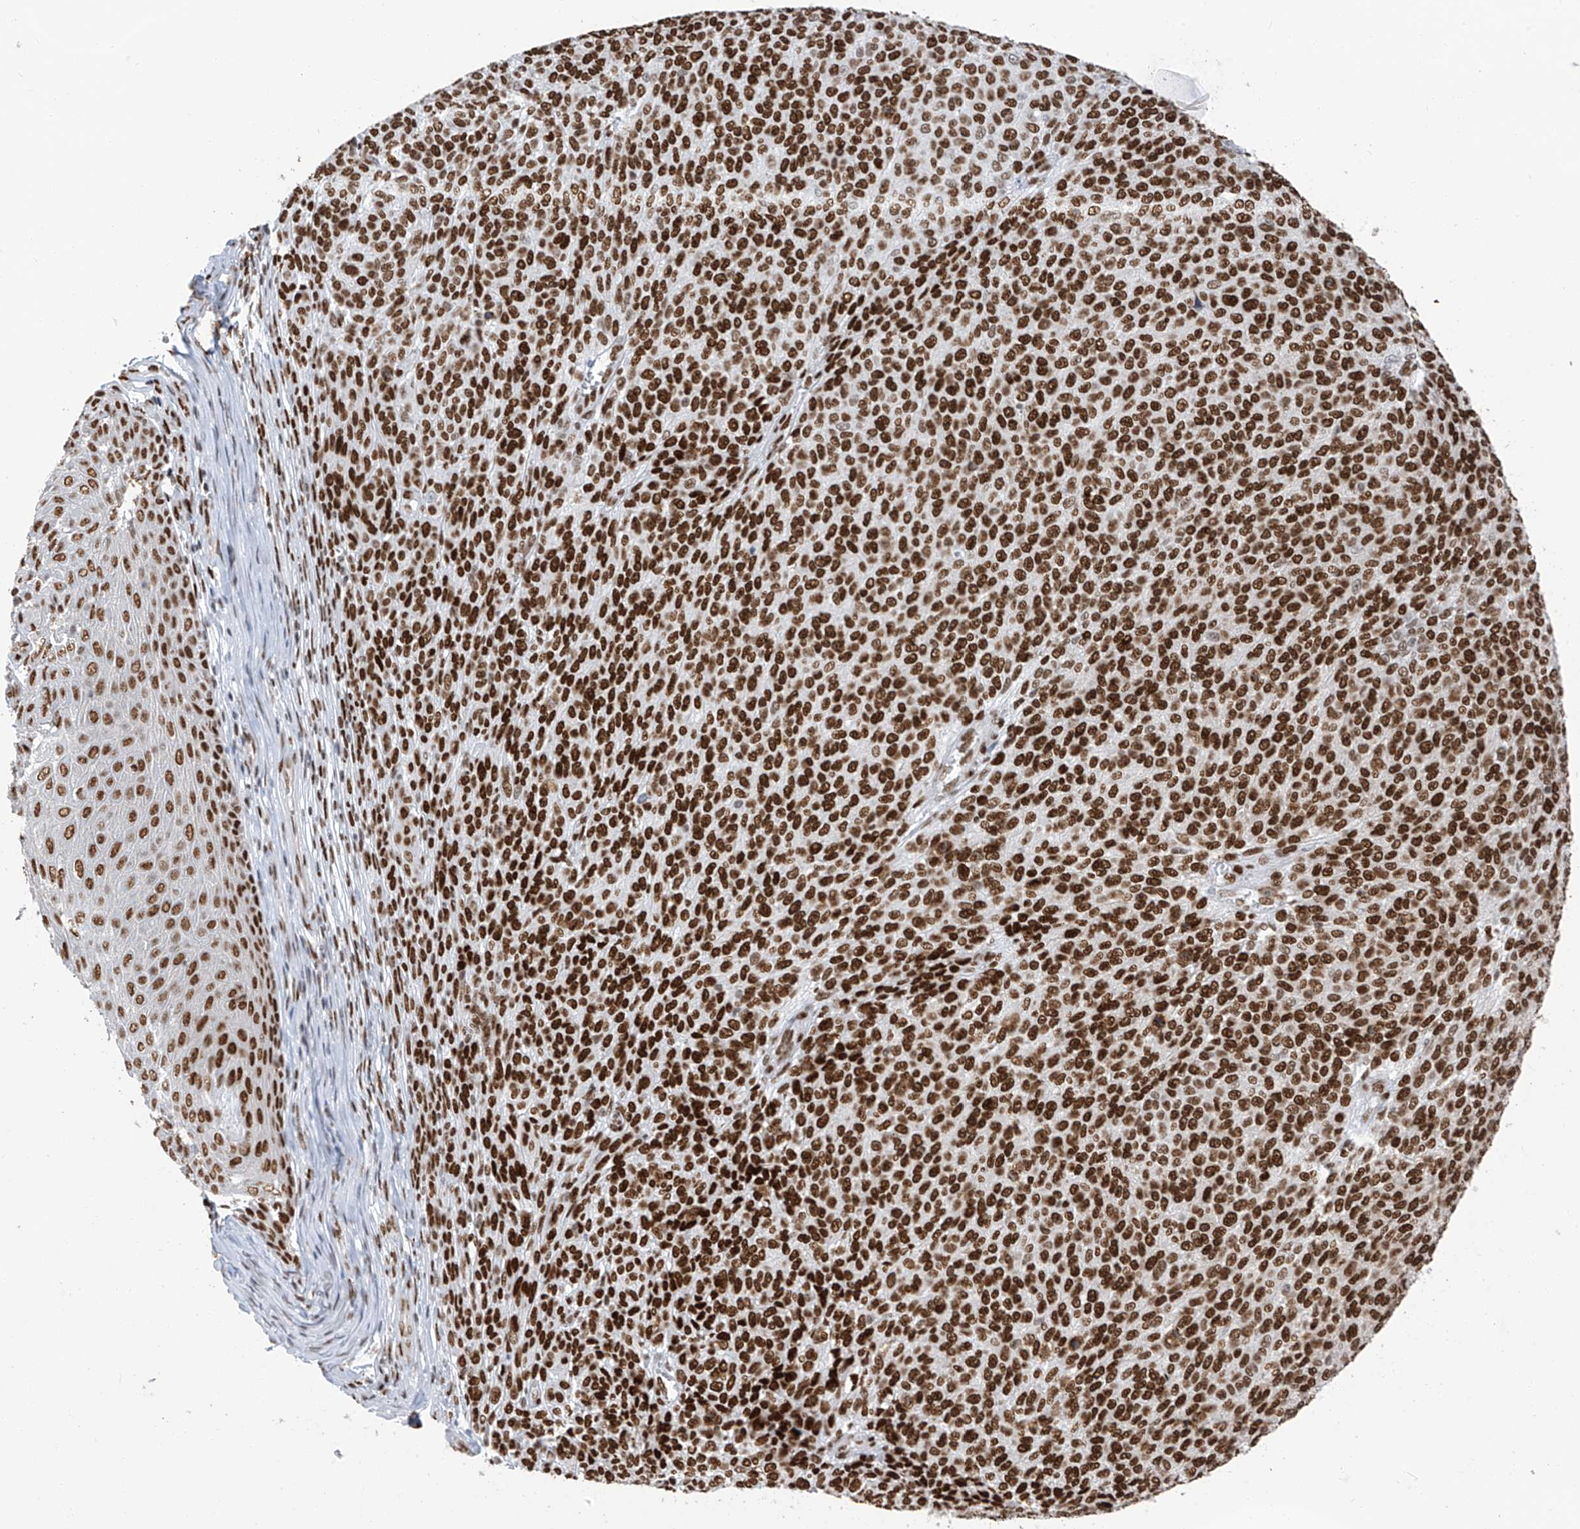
{"staining": {"intensity": "strong", "quantity": ">75%", "location": "nuclear"}, "tissue": "melanoma", "cell_type": "Tumor cells", "image_type": "cancer", "snomed": [{"axis": "morphology", "description": "Malignant melanoma, NOS"}, {"axis": "topography", "description": "Skin"}], "caption": "DAB immunohistochemical staining of melanoma shows strong nuclear protein staining in approximately >75% of tumor cells.", "gene": "KHSRP", "patient": {"sex": "male", "age": 49}}